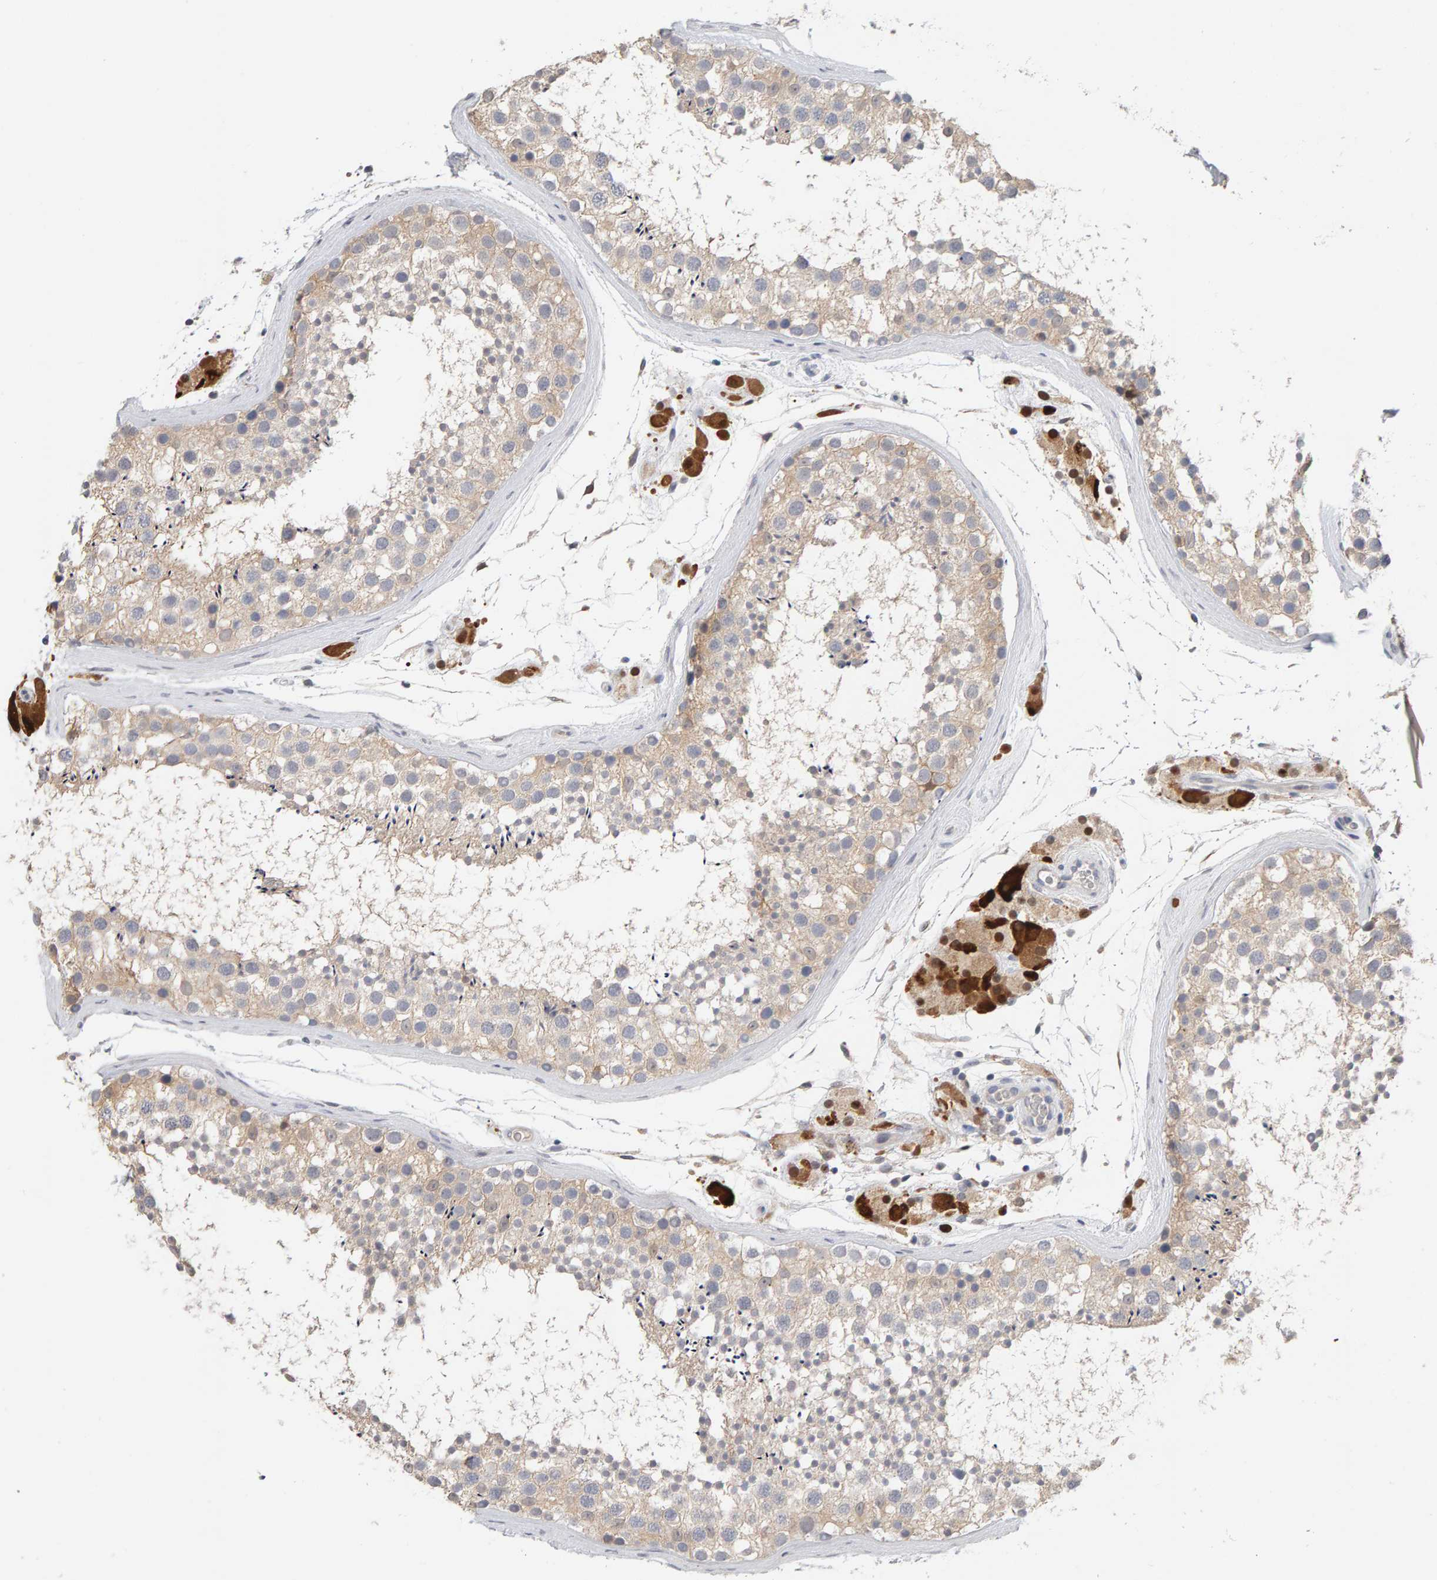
{"staining": {"intensity": "weak", "quantity": ">75%", "location": "cytoplasmic/membranous"}, "tissue": "testis", "cell_type": "Cells in seminiferous ducts", "image_type": "normal", "snomed": [{"axis": "morphology", "description": "Normal tissue, NOS"}, {"axis": "topography", "description": "Testis"}], "caption": "Benign testis reveals weak cytoplasmic/membranous positivity in about >75% of cells in seminiferous ducts, visualized by immunohistochemistry.", "gene": "GFUS", "patient": {"sex": "male", "age": 46}}